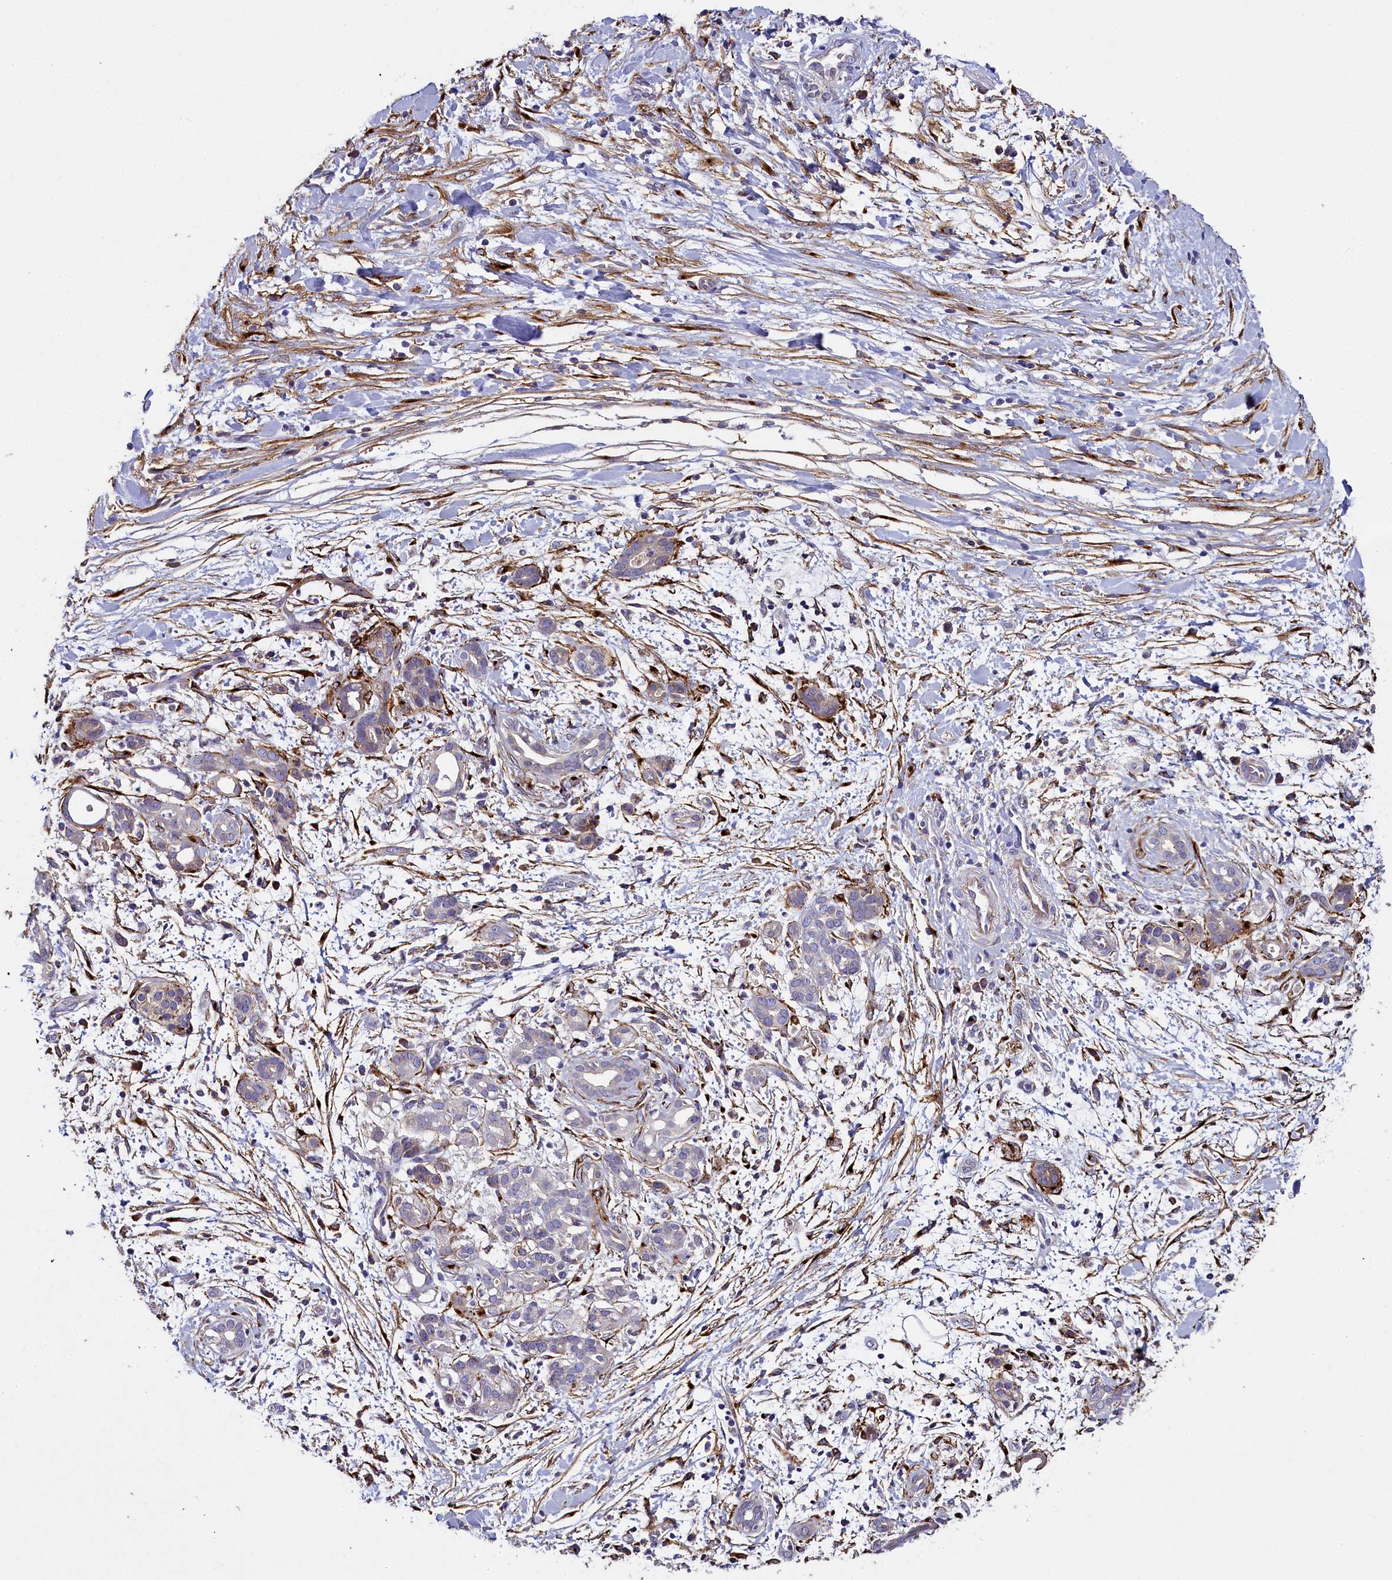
{"staining": {"intensity": "weak", "quantity": "25%-75%", "location": "cytoplasmic/membranous"}, "tissue": "pancreatic cancer", "cell_type": "Tumor cells", "image_type": "cancer", "snomed": [{"axis": "morphology", "description": "Adenocarcinoma, NOS"}, {"axis": "topography", "description": "Pancreas"}], "caption": "A high-resolution image shows immunohistochemistry (IHC) staining of pancreatic adenocarcinoma, which exhibits weak cytoplasmic/membranous staining in about 25%-75% of tumor cells.", "gene": "MRC2", "patient": {"sex": "female", "age": 78}}